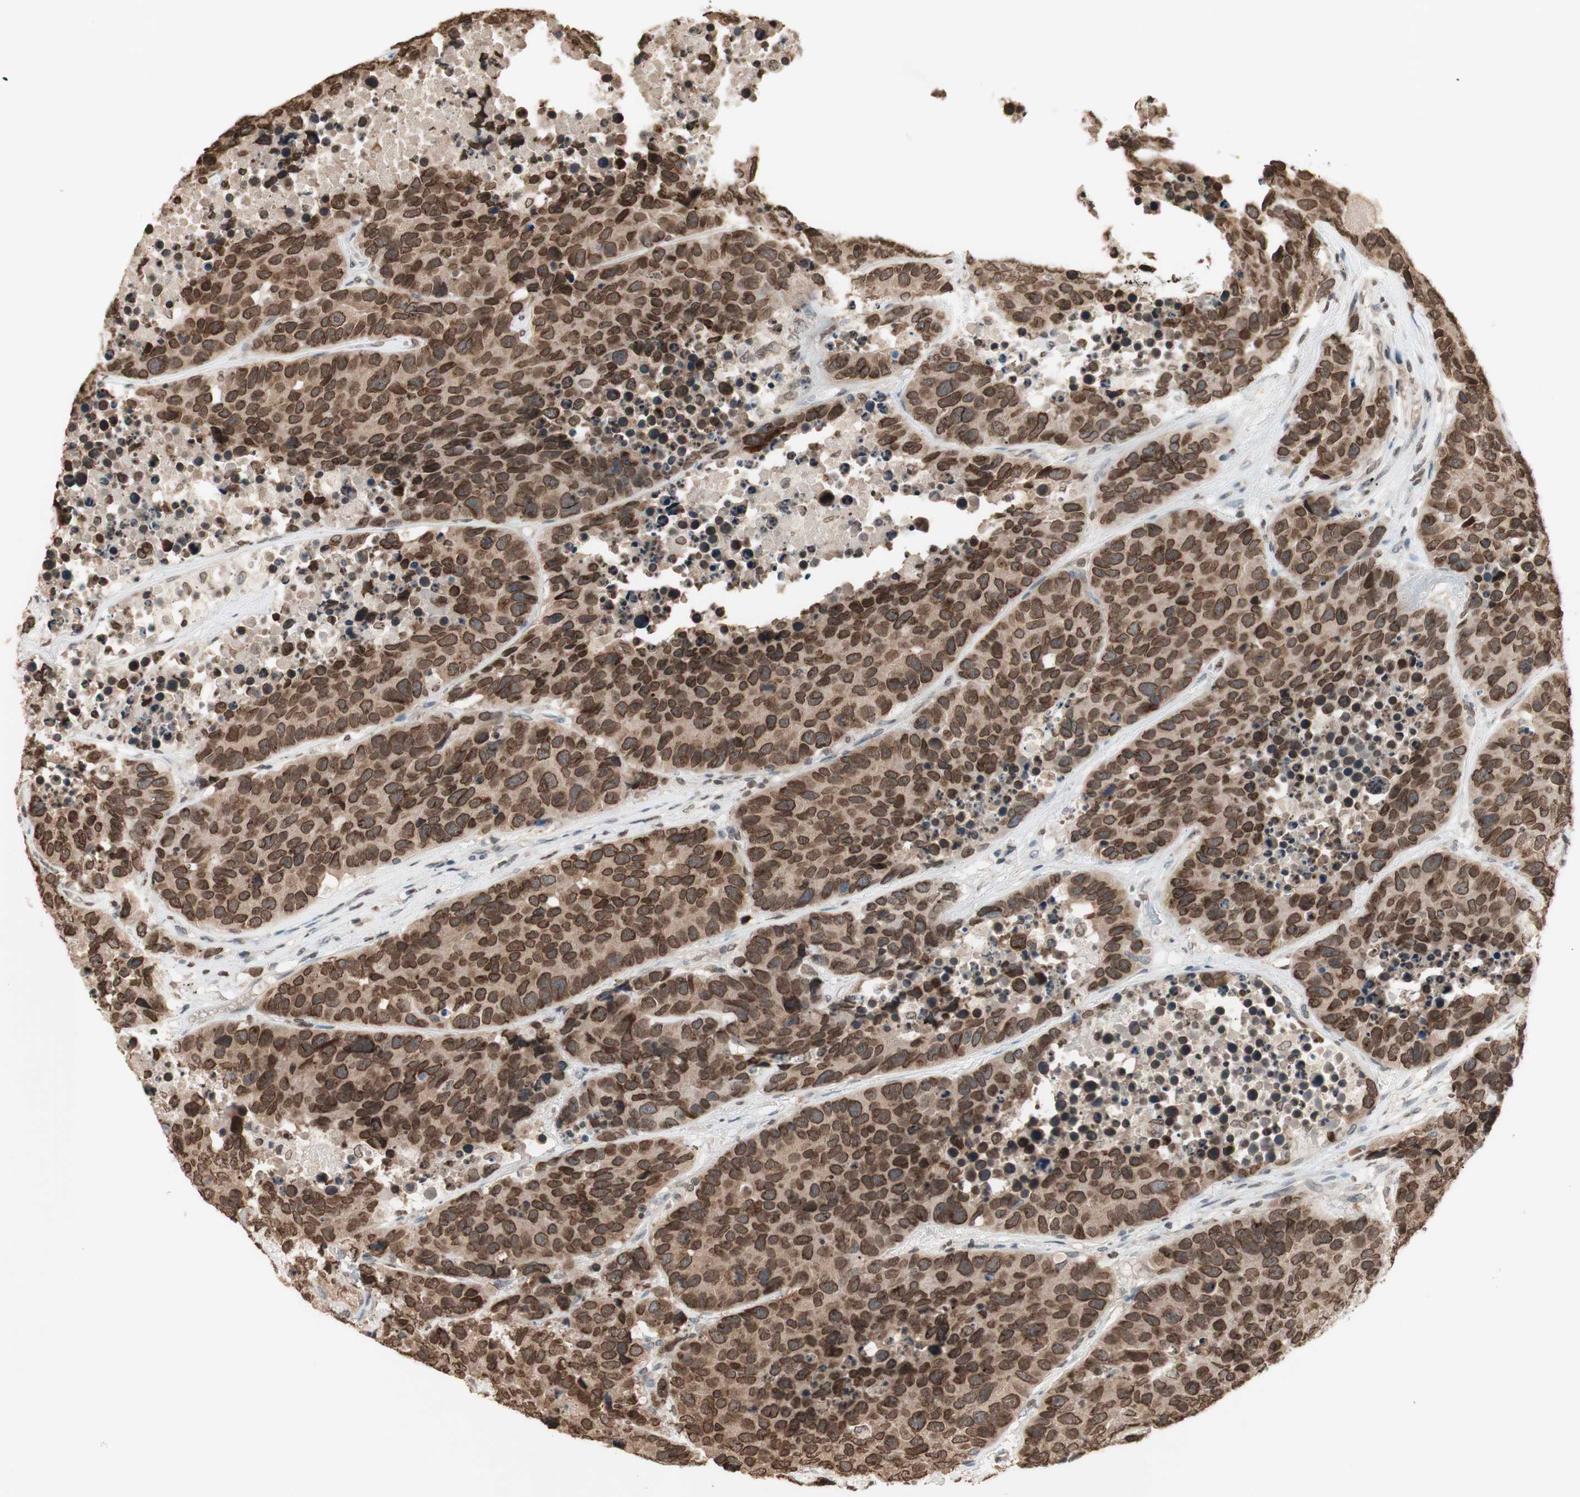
{"staining": {"intensity": "moderate", "quantity": ">75%", "location": "cytoplasmic/membranous,nuclear"}, "tissue": "carcinoid", "cell_type": "Tumor cells", "image_type": "cancer", "snomed": [{"axis": "morphology", "description": "Carcinoid, malignant, NOS"}, {"axis": "topography", "description": "Lung"}], "caption": "Protein staining of carcinoid (malignant) tissue reveals moderate cytoplasmic/membranous and nuclear expression in approximately >75% of tumor cells.", "gene": "TMPO", "patient": {"sex": "male", "age": 60}}